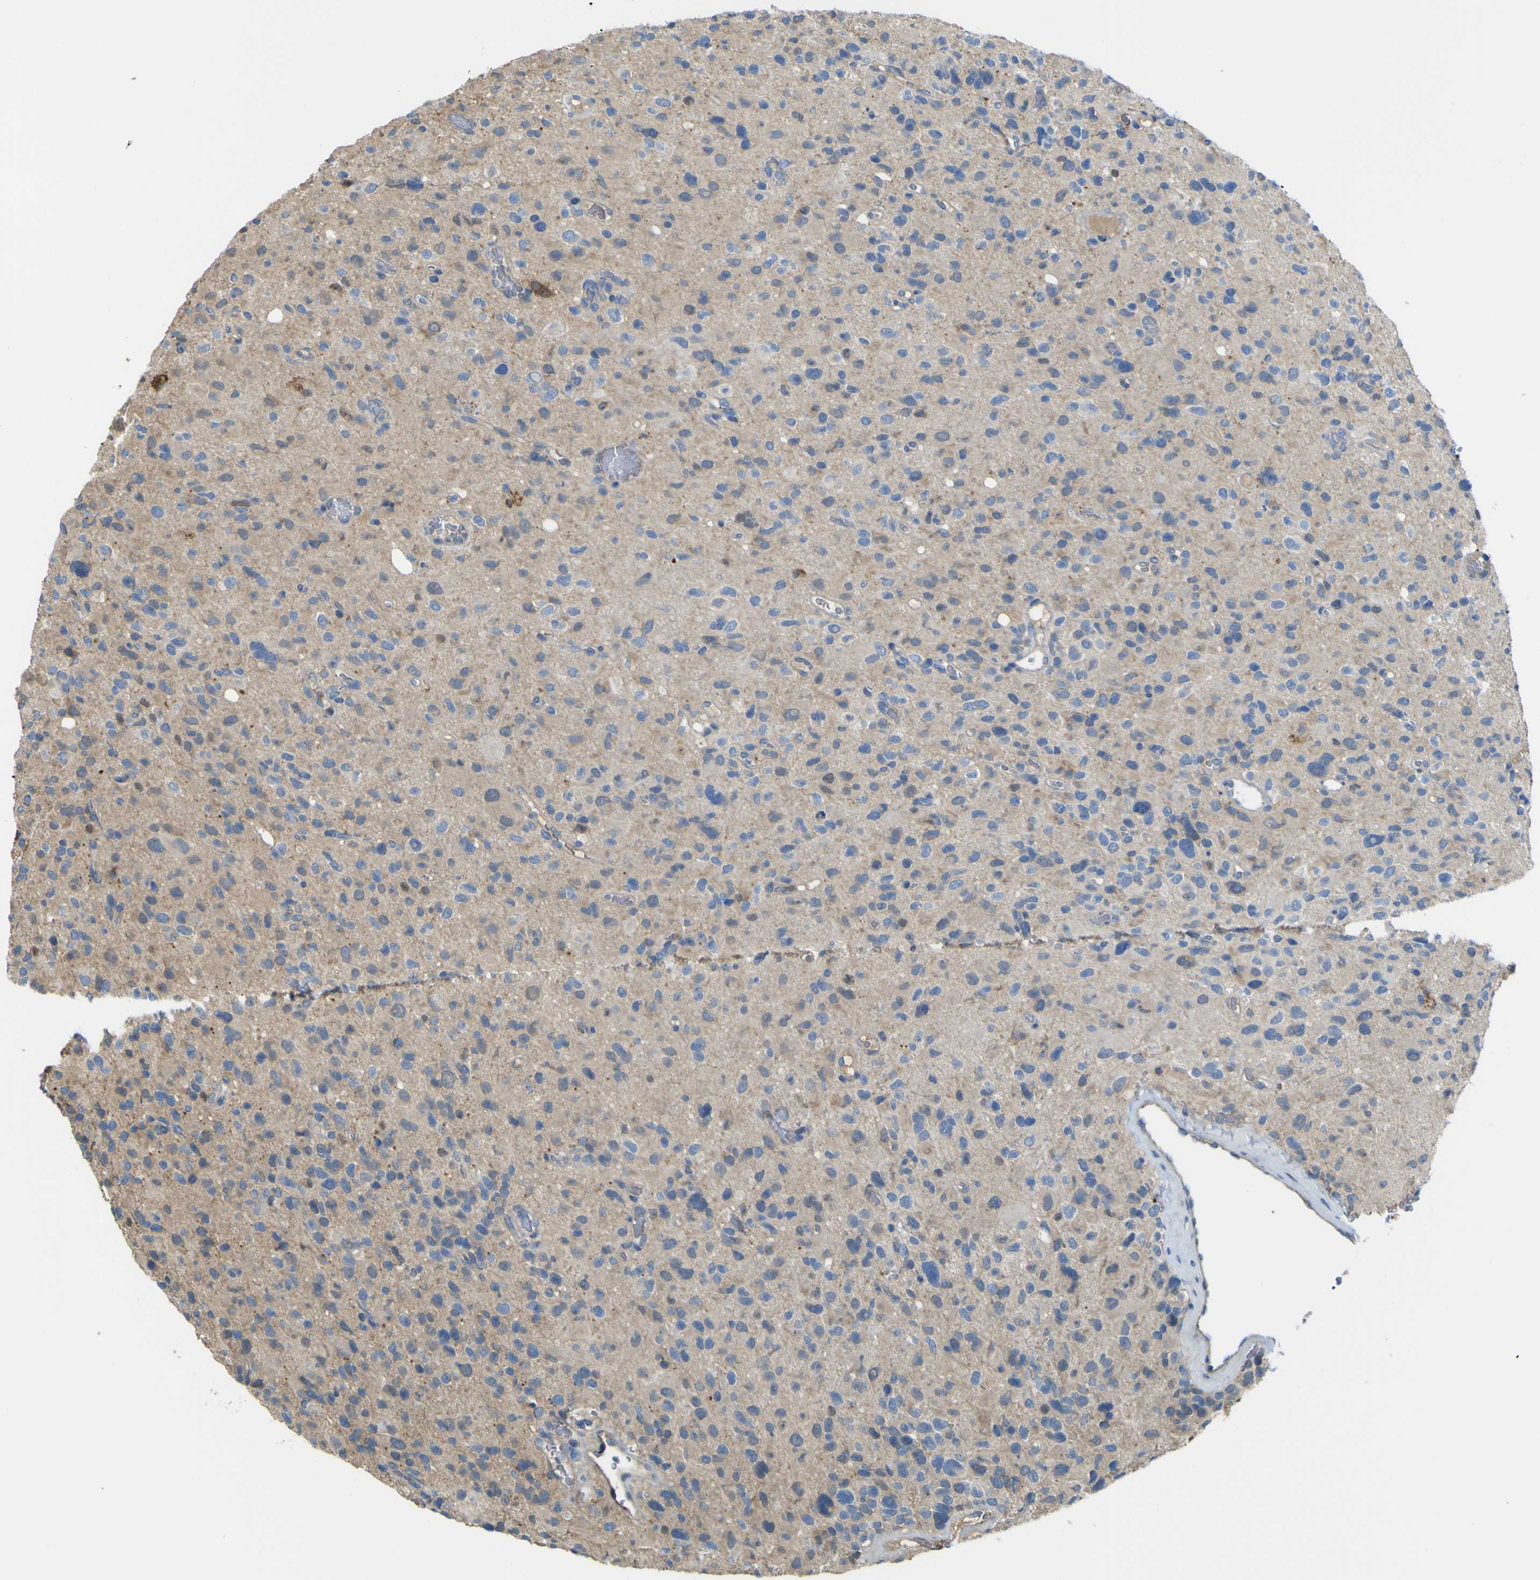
{"staining": {"intensity": "negative", "quantity": "none", "location": "none"}, "tissue": "glioma", "cell_type": "Tumor cells", "image_type": "cancer", "snomed": [{"axis": "morphology", "description": "Glioma, malignant, High grade"}, {"axis": "topography", "description": "Brain"}], "caption": "A micrograph of malignant high-grade glioma stained for a protein demonstrates no brown staining in tumor cells.", "gene": "ABHD3", "patient": {"sex": "male", "age": 48}}